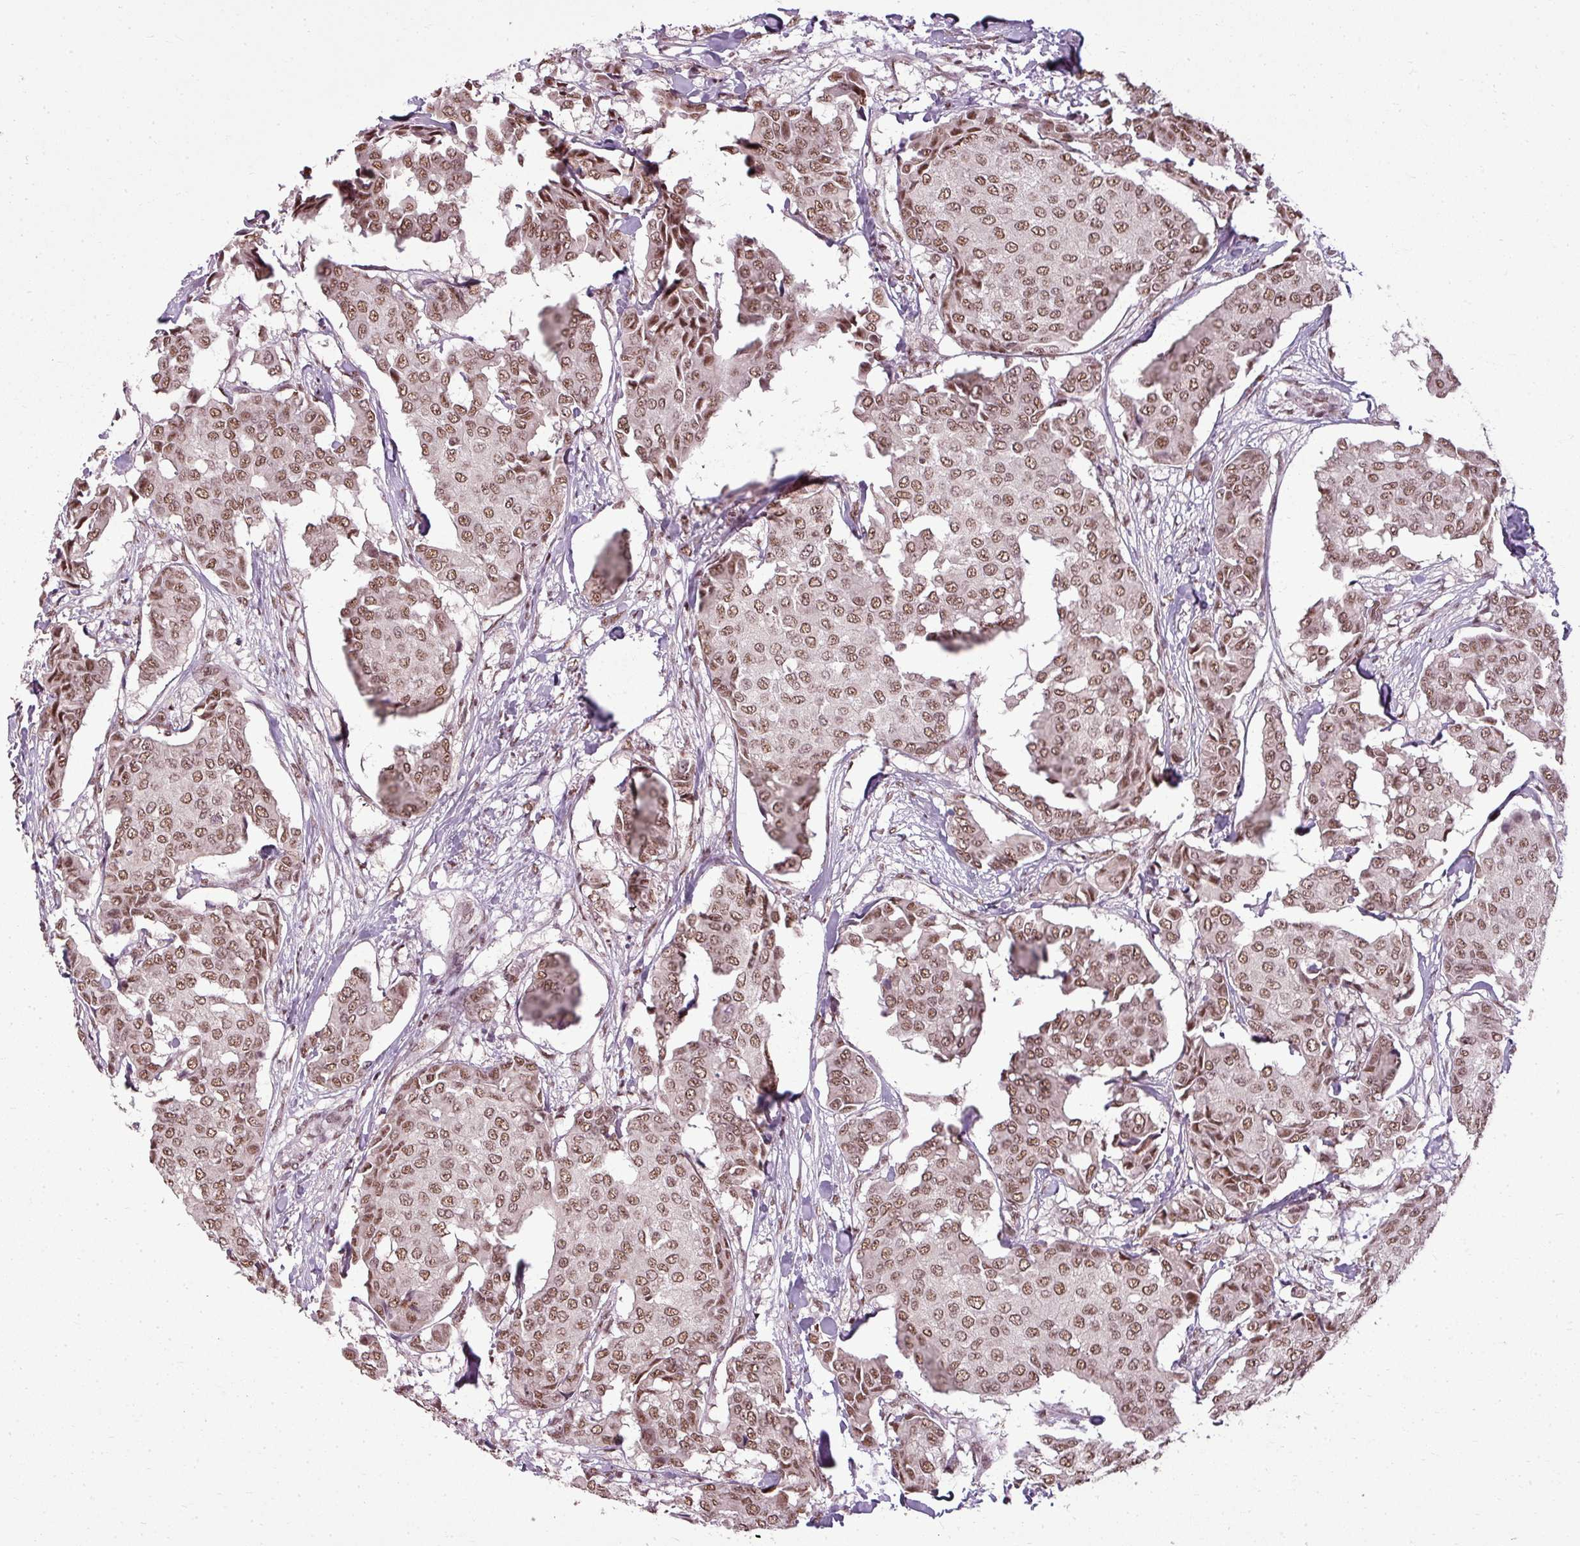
{"staining": {"intensity": "moderate", "quantity": ">75%", "location": "nuclear"}, "tissue": "breast cancer", "cell_type": "Tumor cells", "image_type": "cancer", "snomed": [{"axis": "morphology", "description": "Duct carcinoma"}, {"axis": "topography", "description": "Breast"}], "caption": "Immunohistochemistry (IHC) of breast invasive ductal carcinoma reveals medium levels of moderate nuclear staining in approximately >75% of tumor cells.", "gene": "BCAS3", "patient": {"sex": "female", "age": 75}}